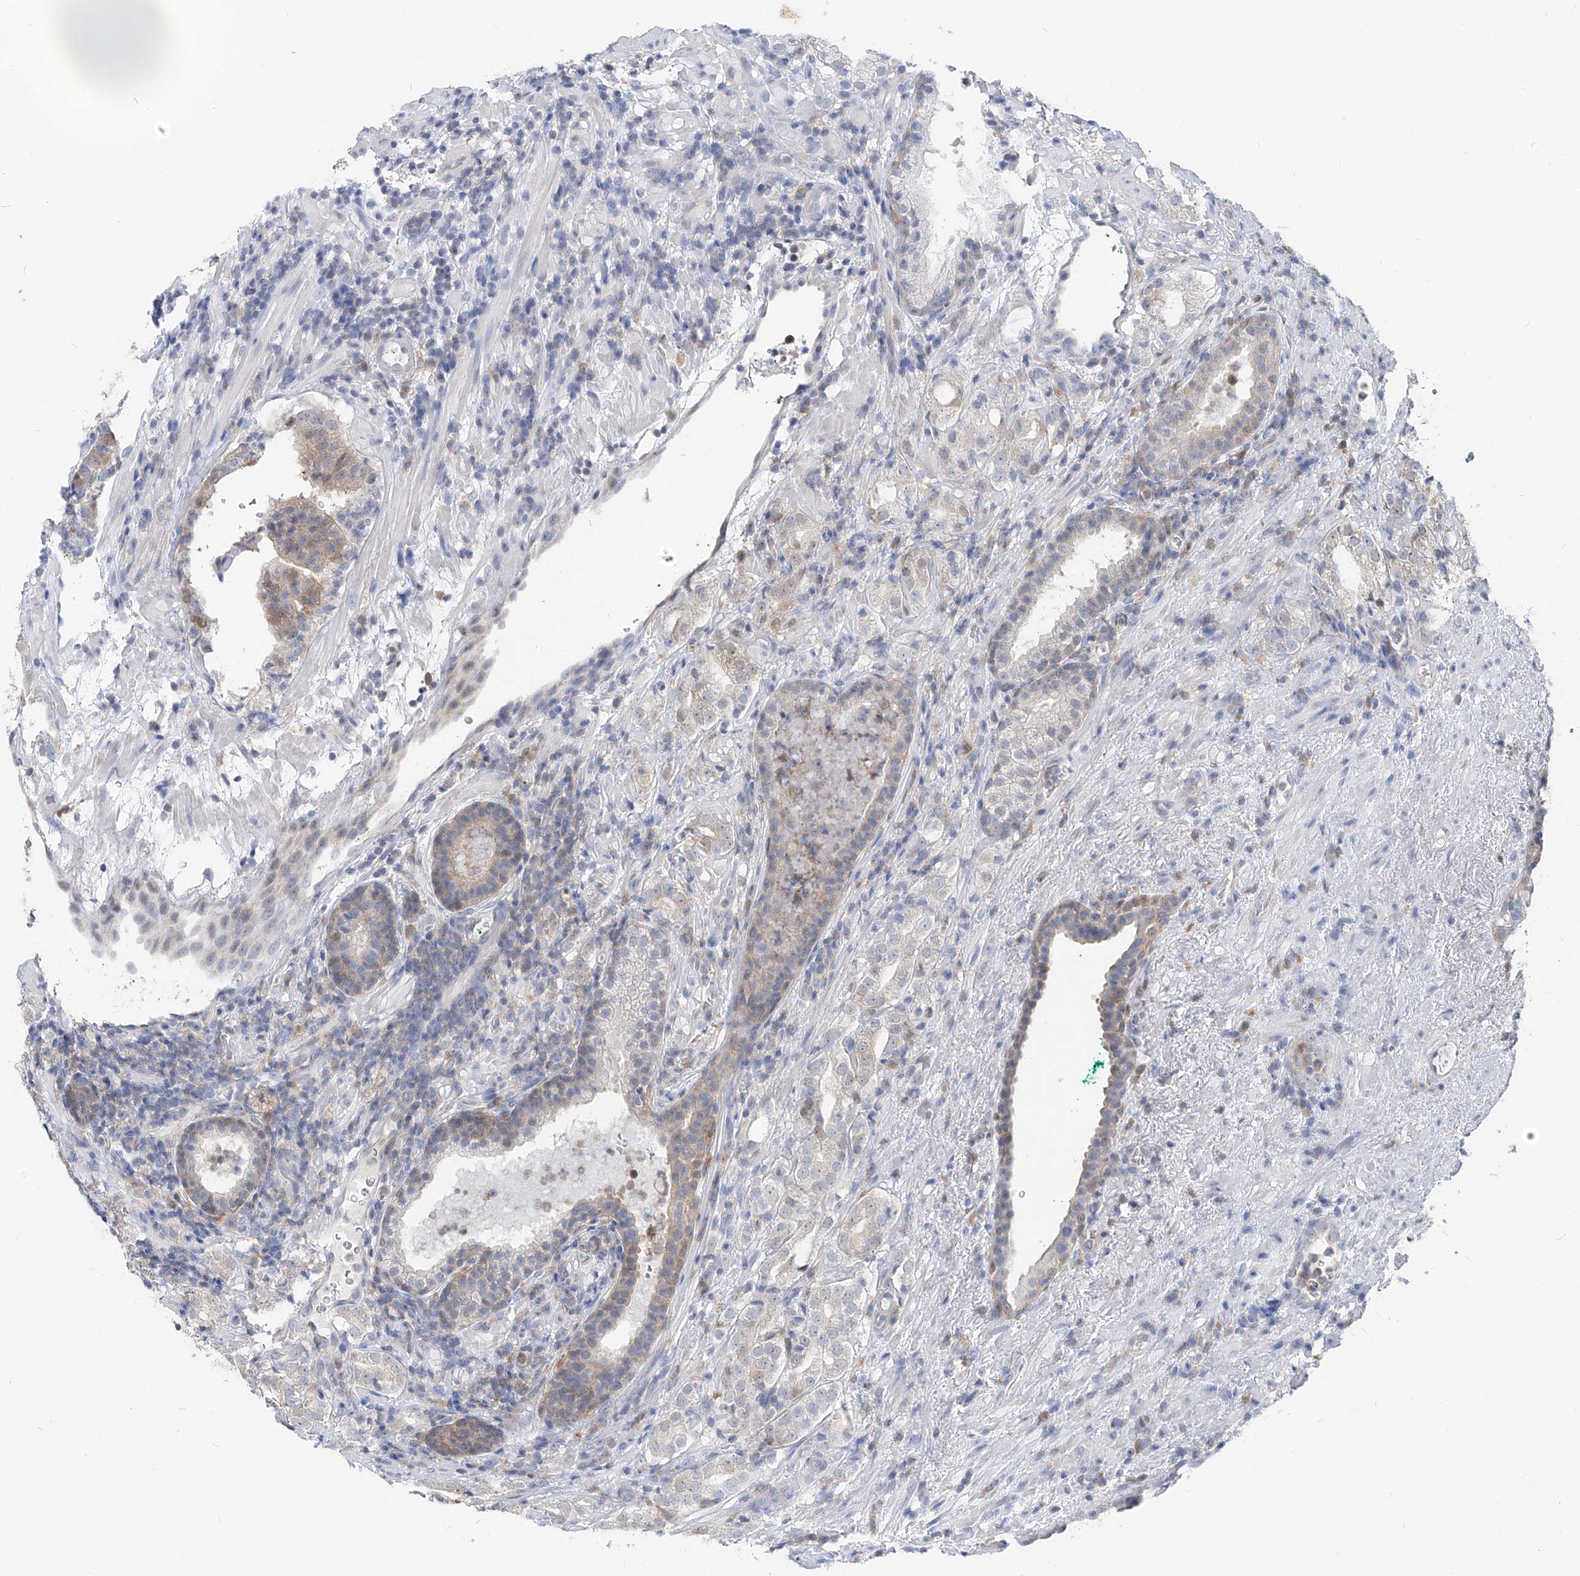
{"staining": {"intensity": "negative", "quantity": "none", "location": "none"}, "tissue": "prostate cancer", "cell_type": "Tumor cells", "image_type": "cancer", "snomed": [{"axis": "morphology", "description": "Adenocarcinoma, High grade"}, {"axis": "topography", "description": "Prostate"}], "caption": "This image is of high-grade adenocarcinoma (prostate) stained with immunohistochemistry to label a protein in brown with the nuclei are counter-stained blue. There is no expression in tumor cells. (DAB immunohistochemistry (IHC), high magnification).", "gene": "UFL1", "patient": {"sex": "male", "age": 64}}